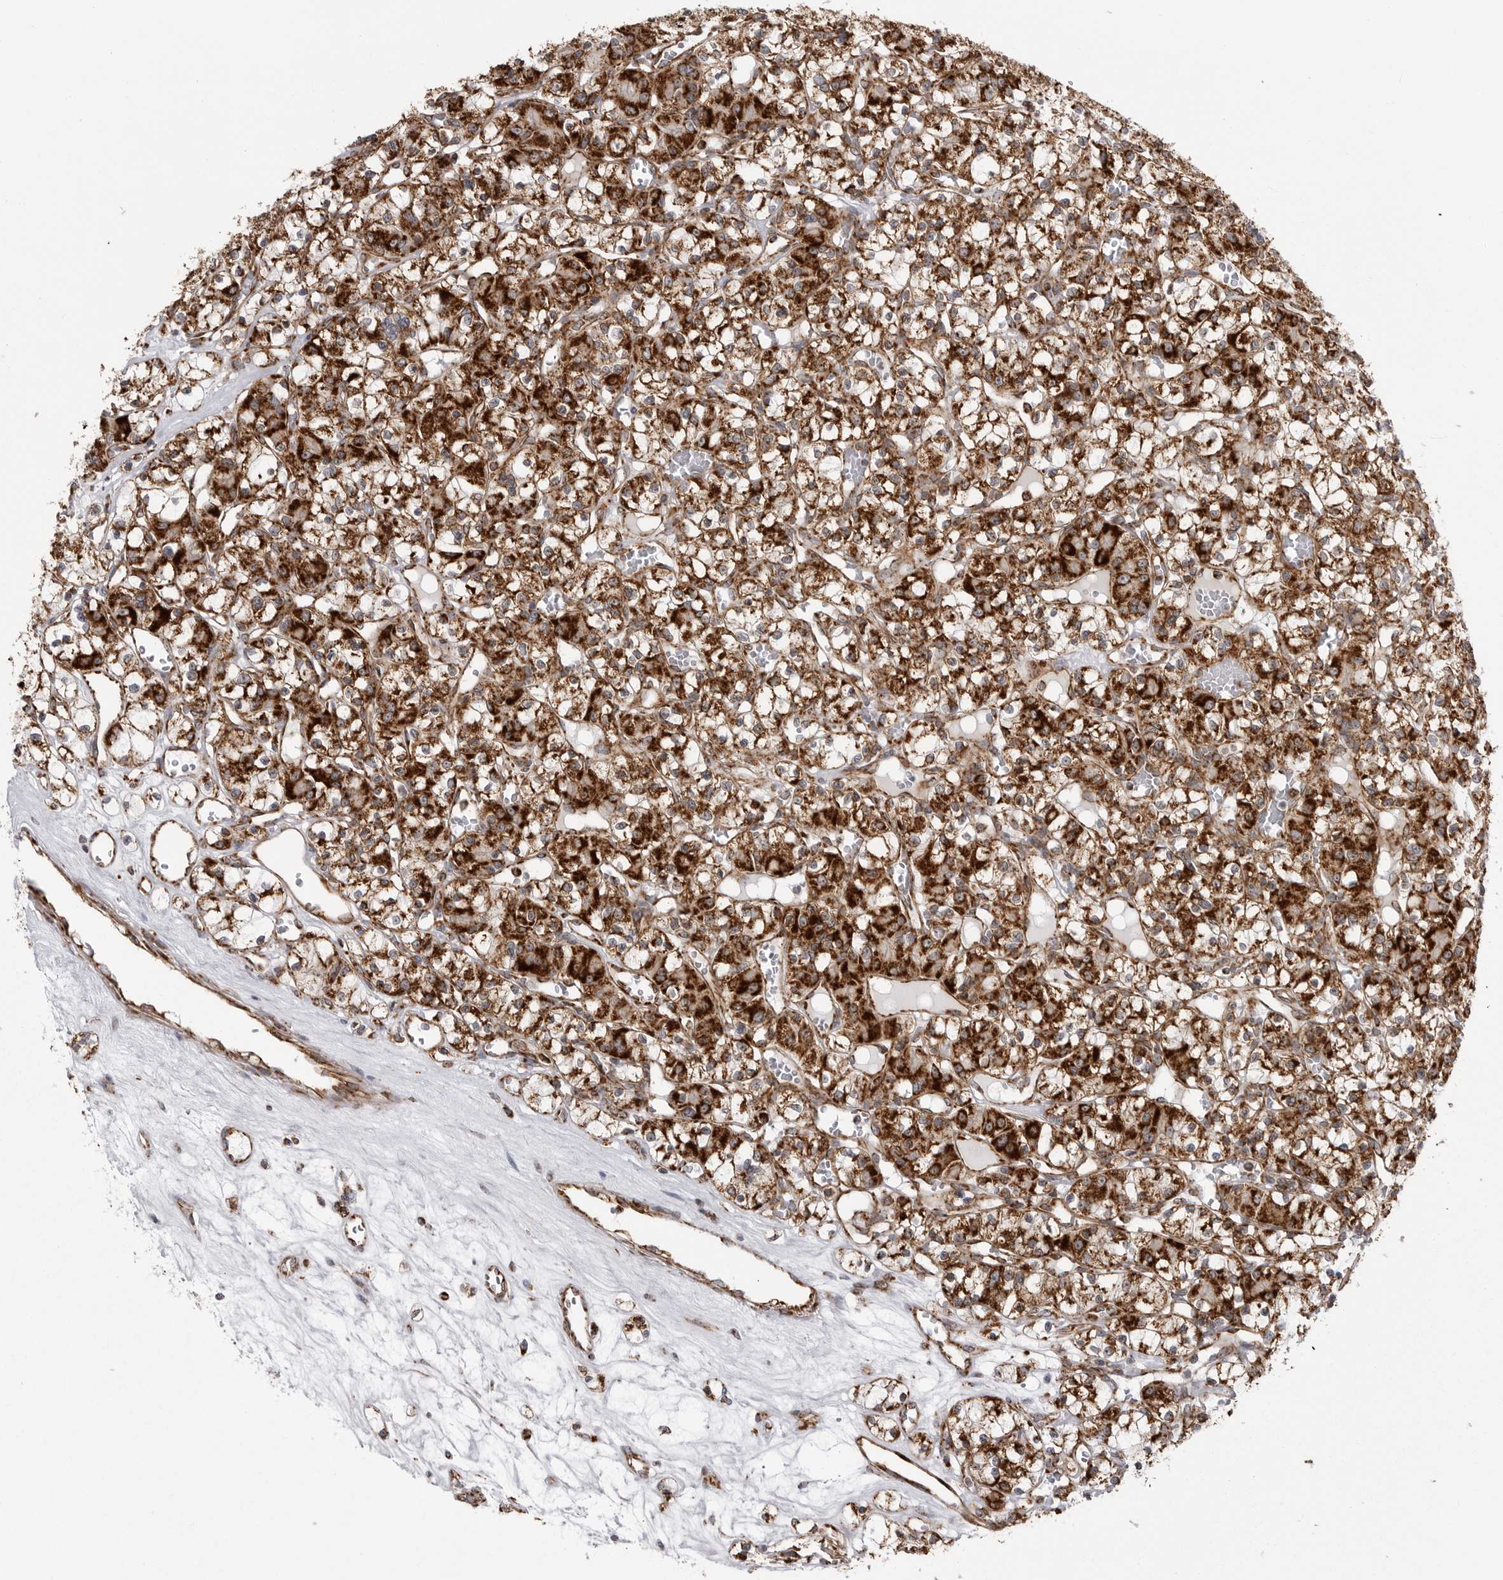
{"staining": {"intensity": "strong", "quantity": ">75%", "location": "cytoplasmic/membranous"}, "tissue": "renal cancer", "cell_type": "Tumor cells", "image_type": "cancer", "snomed": [{"axis": "morphology", "description": "Adenocarcinoma, NOS"}, {"axis": "topography", "description": "Kidney"}], "caption": "The photomicrograph shows immunohistochemical staining of renal cancer. There is strong cytoplasmic/membranous staining is identified in about >75% of tumor cells.", "gene": "FH", "patient": {"sex": "female", "age": 59}}